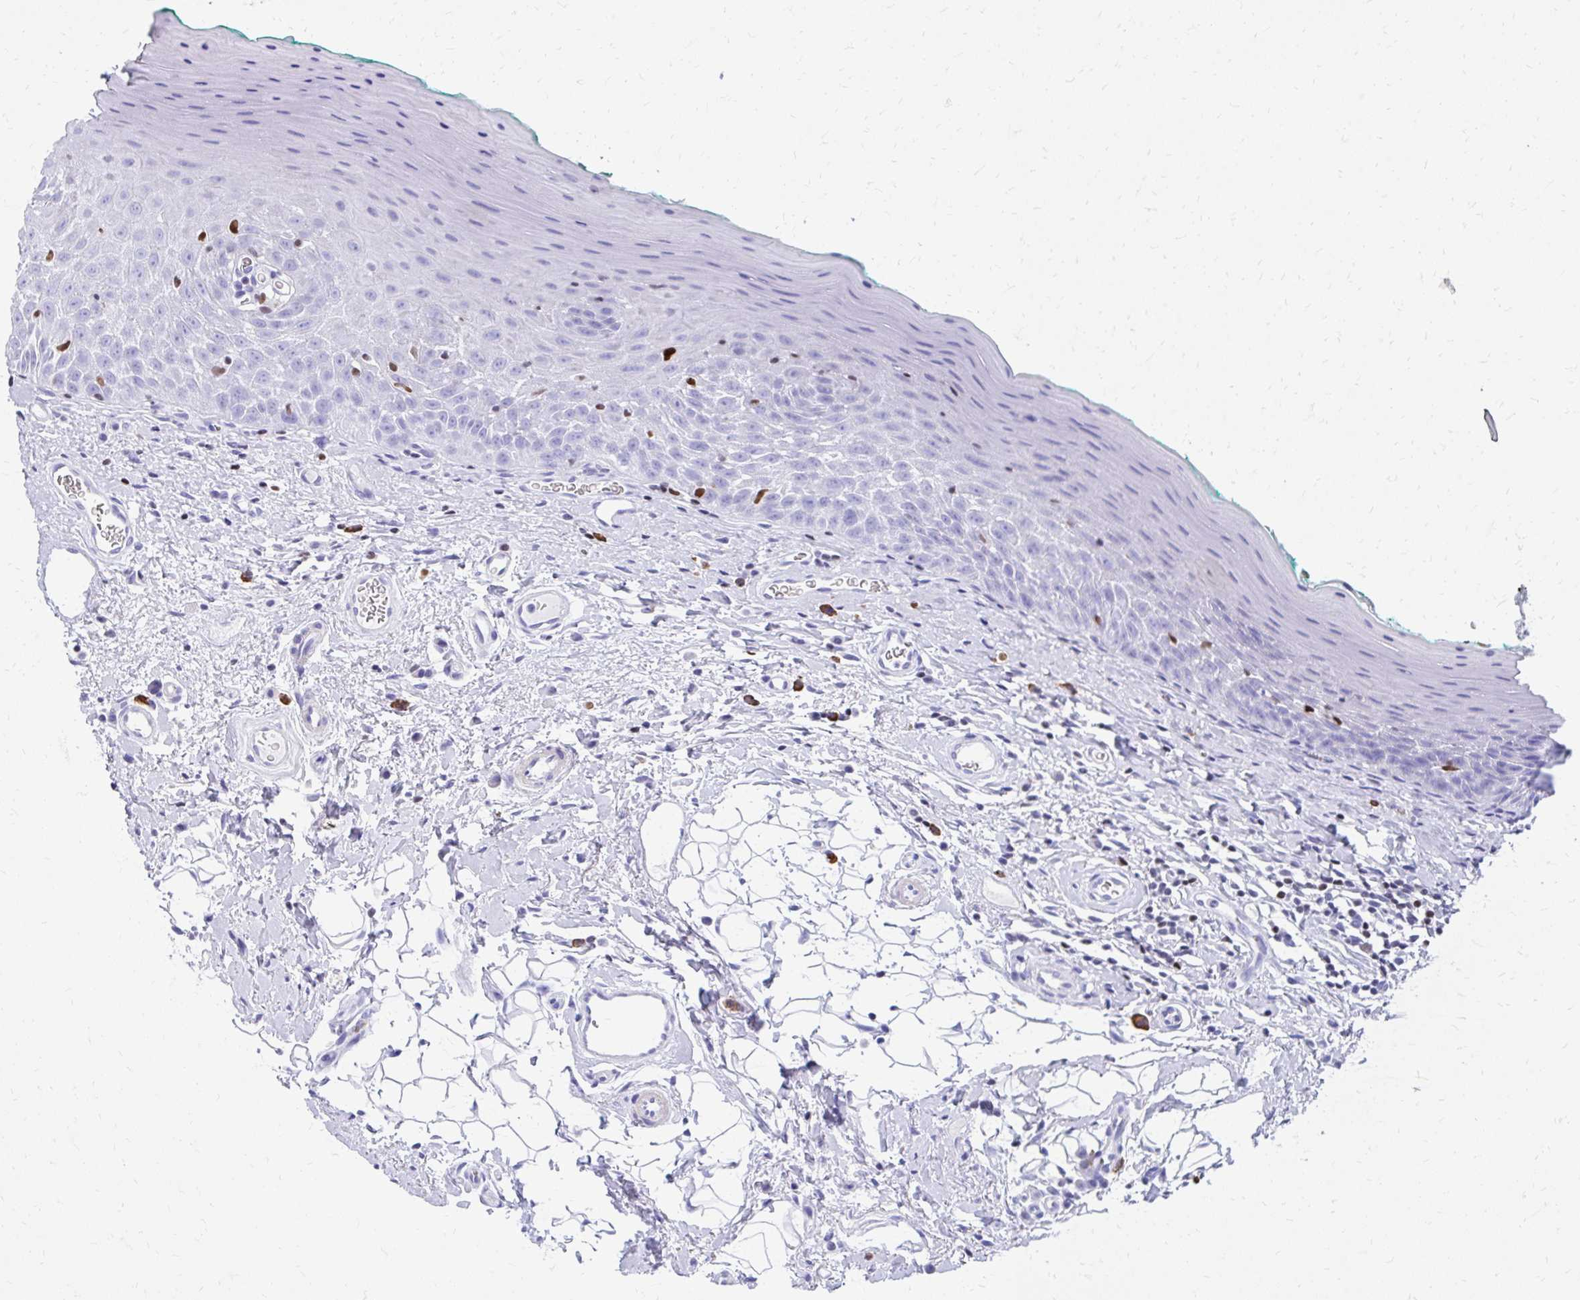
{"staining": {"intensity": "negative", "quantity": "none", "location": "none"}, "tissue": "oral mucosa", "cell_type": "Squamous epithelial cells", "image_type": "normal", "snomed": [{"axis": "morphology", "description": "Normal tissue, NOS"}, {"axis": "topography", "description": "Oral tissue"}, {"axis": "topography", "description": "Tounge, NOS"}], "caption": "Image shows no significant protein positivity in squamous epithelial cells of normal oral mucosa. (Immunohistochemistry, brightfield microscopy, high magnification).", "gene": "RUNX3", "patient": {"sex": "male", "age": 83}}